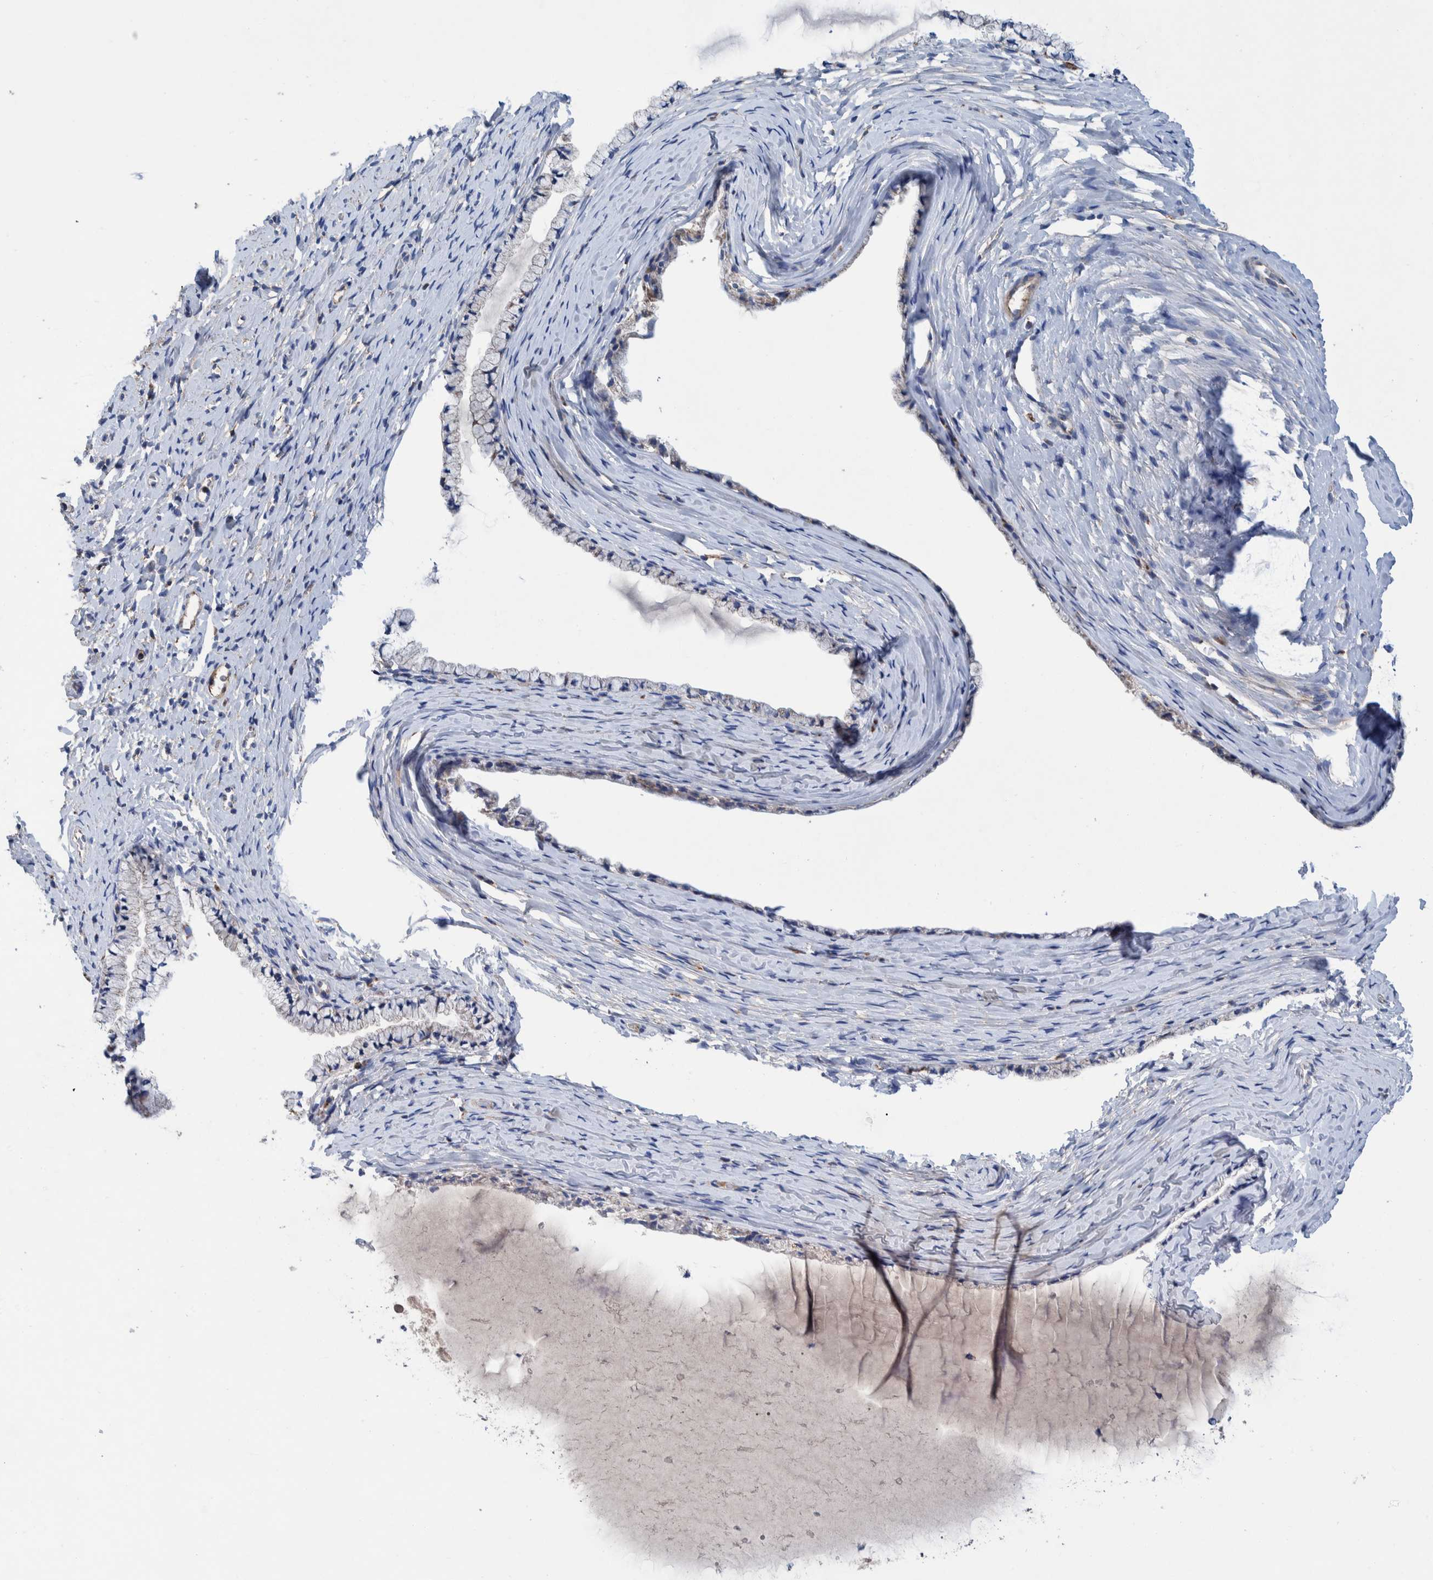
{"staining": {"intensity": "negative", "quantity": "none", "location": "none"}, "tissue": "cervix", "cell_type": "Glandular cells", "image_type": "normal", "snomed": [{"axis": "morphology", "description": "Normal tissue, NOS"}, {"axis": "topography", "description": "Cervix"}], "caption": "This is an IHC photomicrograph of unremarkable cervix. There is no staining in glandular cells.", "gene": "DECR1", "patient": {"sex": "female", "age": 72}}